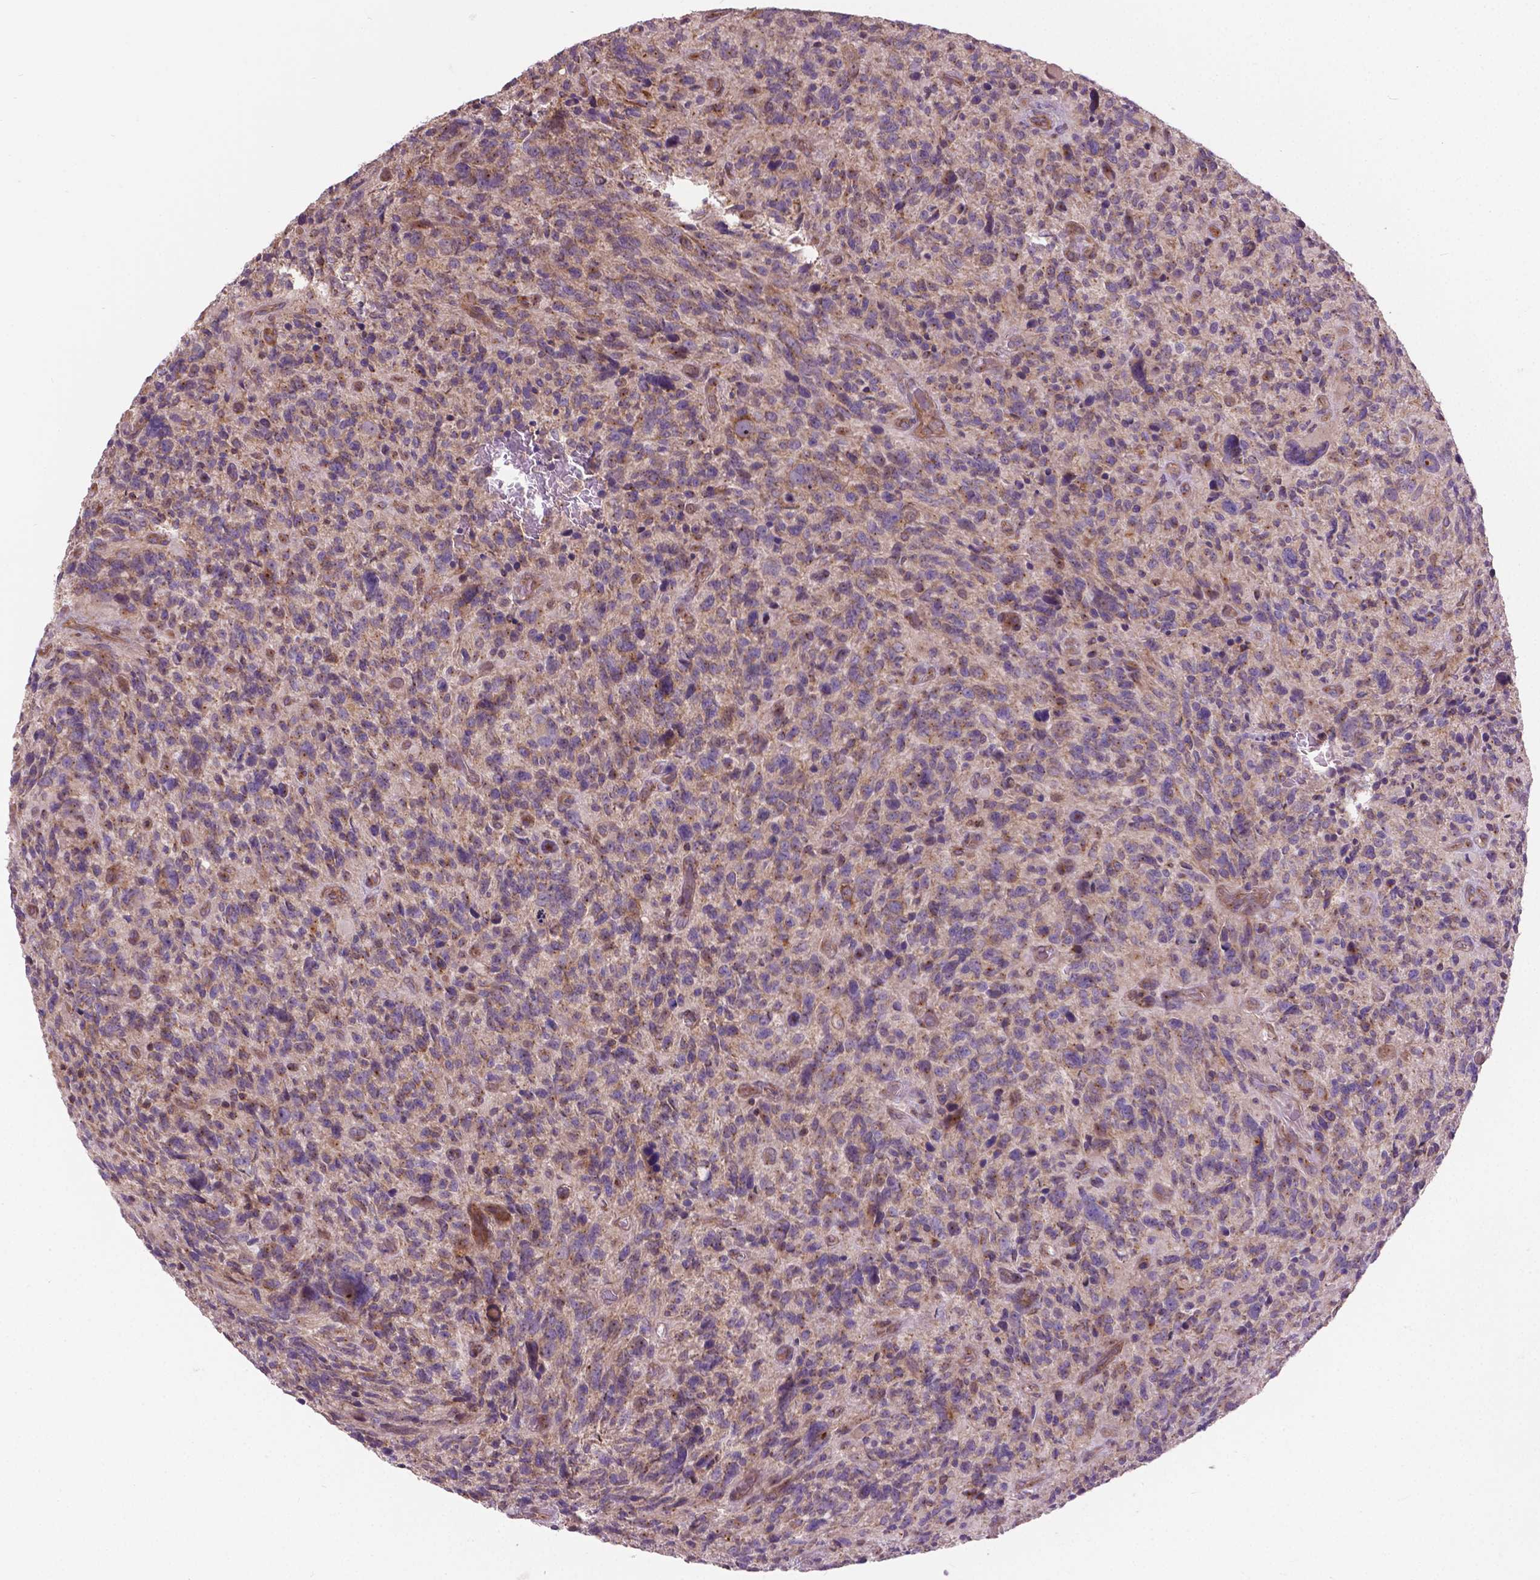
{"staining": {"intensity": "weak", "quantity": ">75%", "location": "cytoplasmic/membranous"}, "tissue": "glioma", "cell_type": "Tumor cells", "image_type": "cancer", "snomed": [{"axis": "morphology", "description": "Glioma, malignant, High grade"}, {"axis": "topography", "description": "Brain"}], "caption": "Brown immunohistochemical staining in malignant high-grade glioma exhibits weak cytoplasmic/membranous expression in approximately >75% of tumor cells.", "gene": "MZT1", "patient": {"sex": "male", "age": 46}}